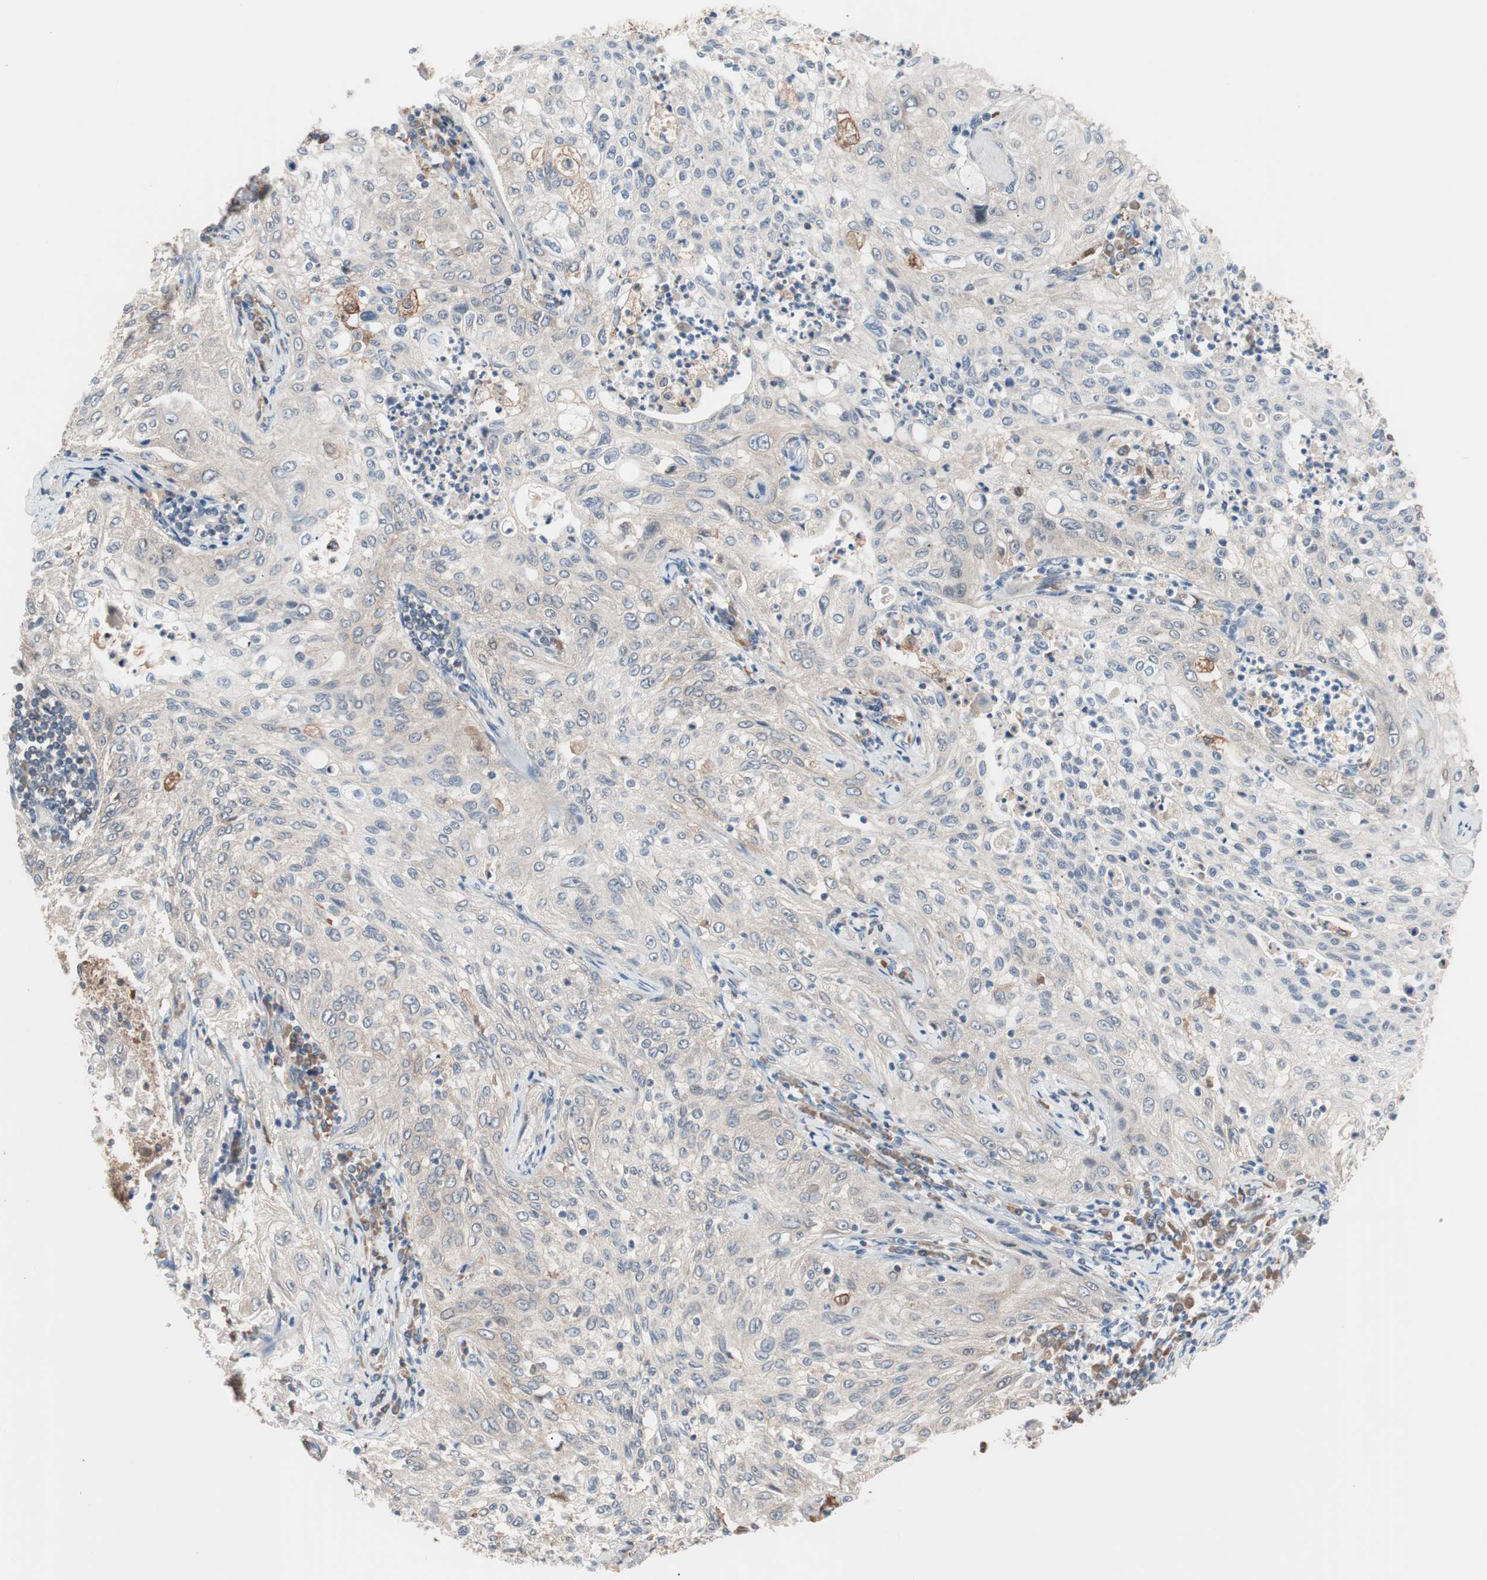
{"staining": {"intensity": "moderate", "quantity": "25%-75%", "location": "cytoplasmic/membranous"}, "tissue": "lung cancer", "cell_type": "Tumor cells", "image_type": "cancer", "snomed": [{"axis": "morphology", "description": "Inflammation, NOS"}, {"axis": "morphology", "description": "Squamous cell carcinoma, NOS"}, {"axis": "topography", "description": "Lymph node"}, {"axis": "topography", "description": "Soft tissue"}, {"axis": "topography", "description": "Lung"}], "caption": "Approximately 25%-75% of tumor cells in human lung squamous cell carcinoma demonstrate moderate cytoplasmic/membranous protein staining as visualized by brown immunohistochemical staining.", "gene": "HMBS", "patient": {"sex": "male", "age": 66}}